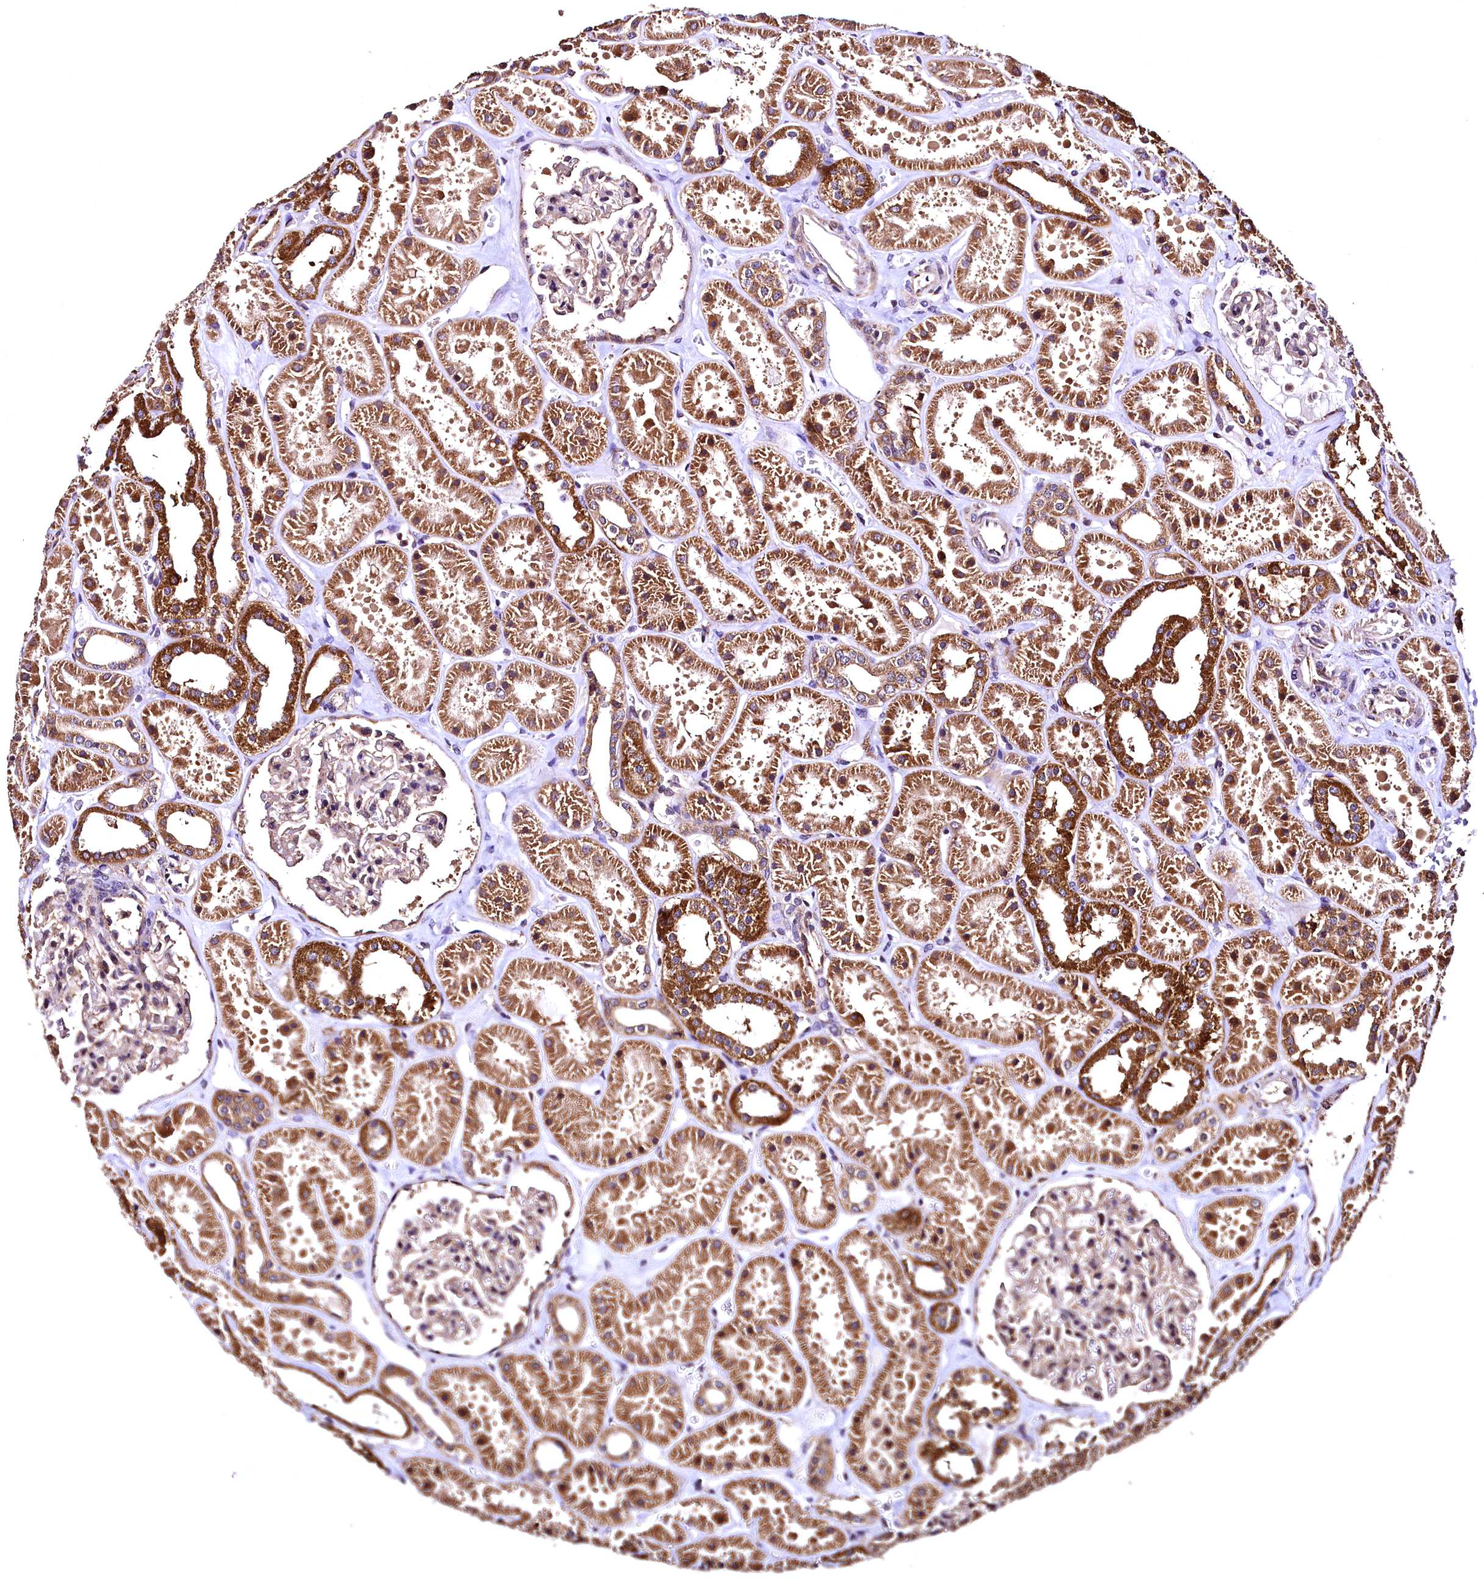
{"staining": {"intensity": "moderate", "quantity": ">75%", "location": "cytoplasmic/membranous"}, "tissue": "kidney", "cell_type": "Cells in glomeruli", "image_type": "normal", "snomed": [{"axis": "morphology", "description": "Normal tissue, NOS"}, {"axis": "topography", "description": "Kidney"}], "caption": "Protein staining of normal kidney shows moderate cytoplasmic/membranous staining in approximately >75% of cells in glomeruli. The staining is performed using DAB (3,3'-diaminobenzidine) brown chromogen to label protein expression. The nuclei are counter-stained blue using hematoxylin.", "gene": "LRSAM1", "patient": {"sex": "female", "age": 41}}